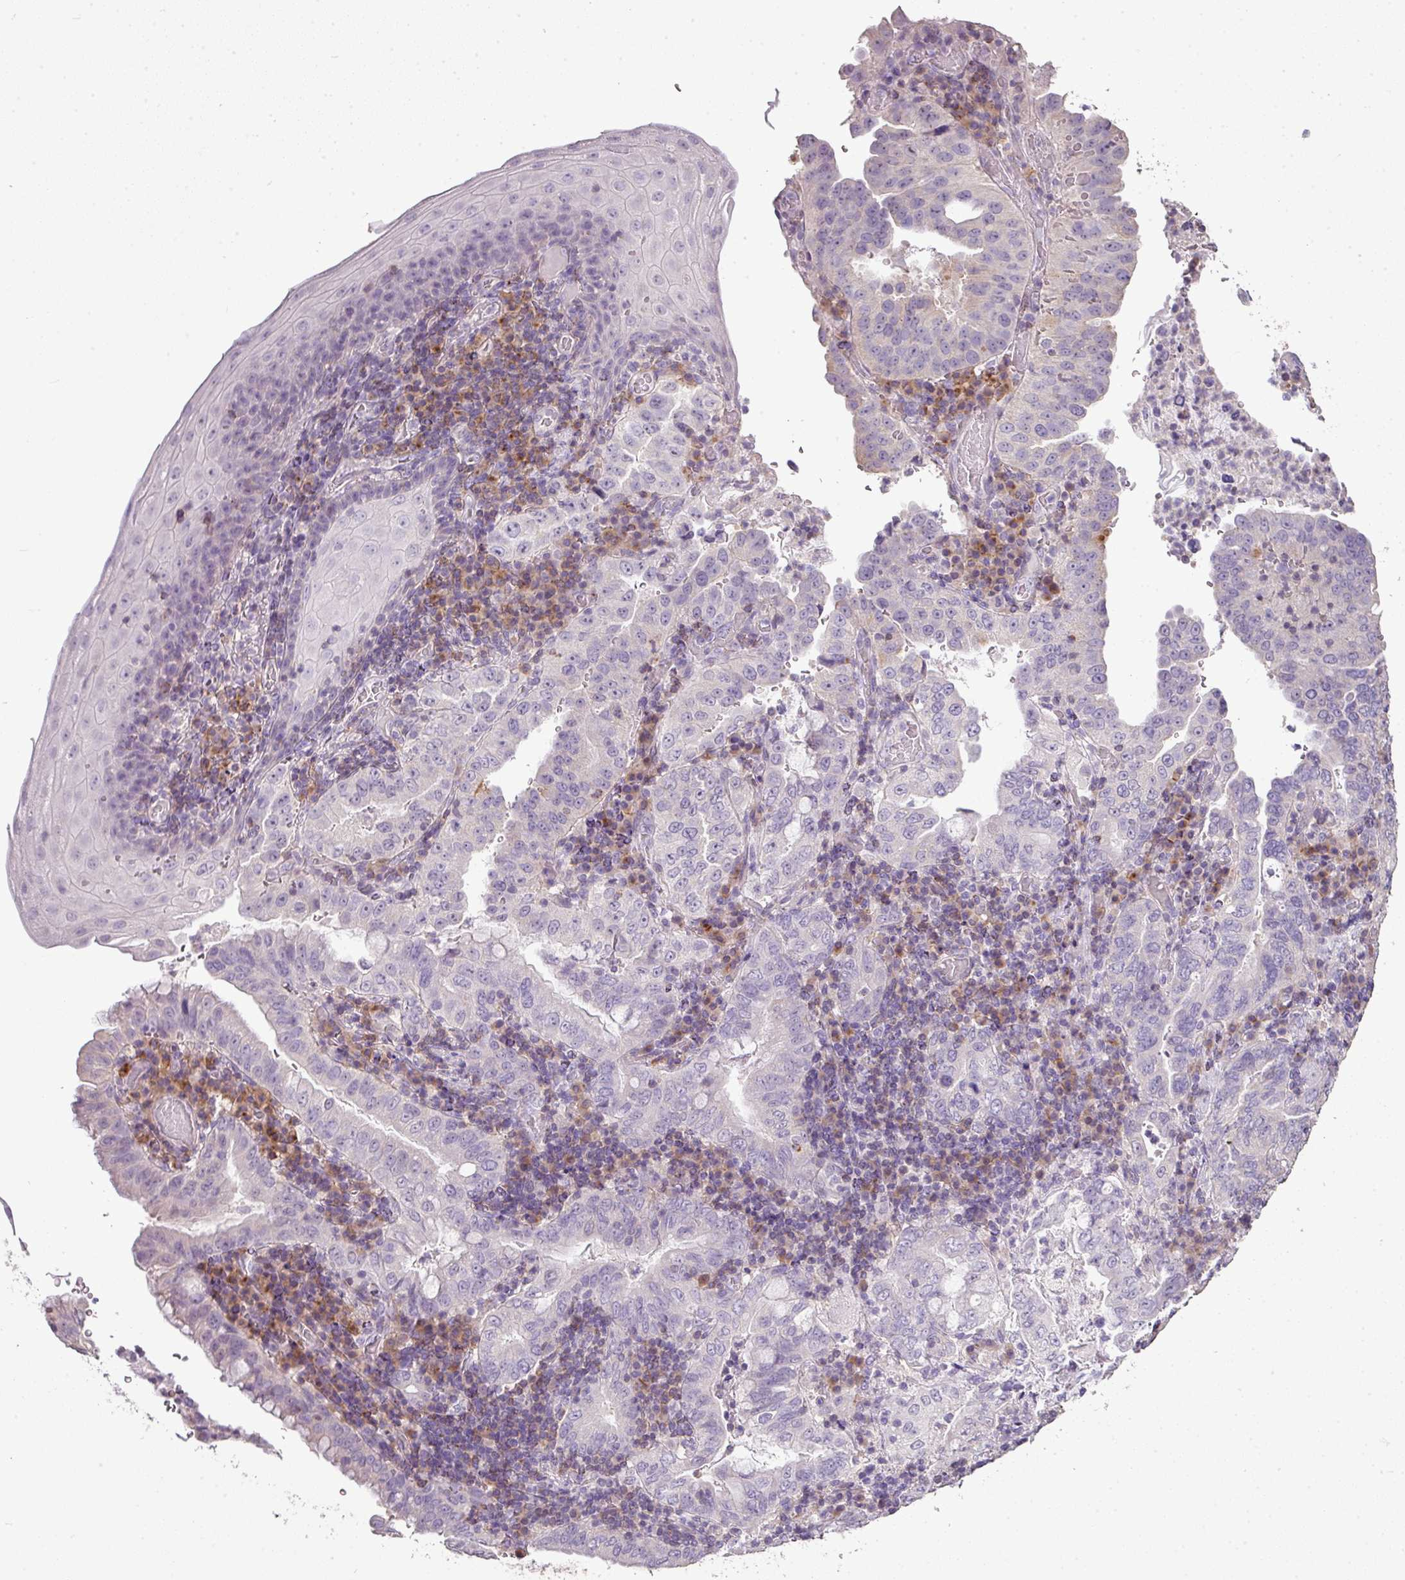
{"staining": {"intensity": "negative", "quantity": "none", "location": "none"}, "tissue": "stomach cancer", "cell_type": "Tumor cells", "image_type": "cancer", "snomed": [{"axis": "morphology", "description": "Normal tissue, NOS"}, {"axis": "morphology", "description": "Adenocarcinoma, NOS"}, {"axis": "topography", "description": "Esophagus"}, {"axis": "topography", "description": "Stomach, upper"}, {"axis": "topography", "description": "Peripheral nerve tissue"}], "caption": "Immunohistochemistry of stomach adenocarcinoma shows no expression in tumor cells.", "gene": "LY9", "patient": {"sex": "male", "age": 62}}